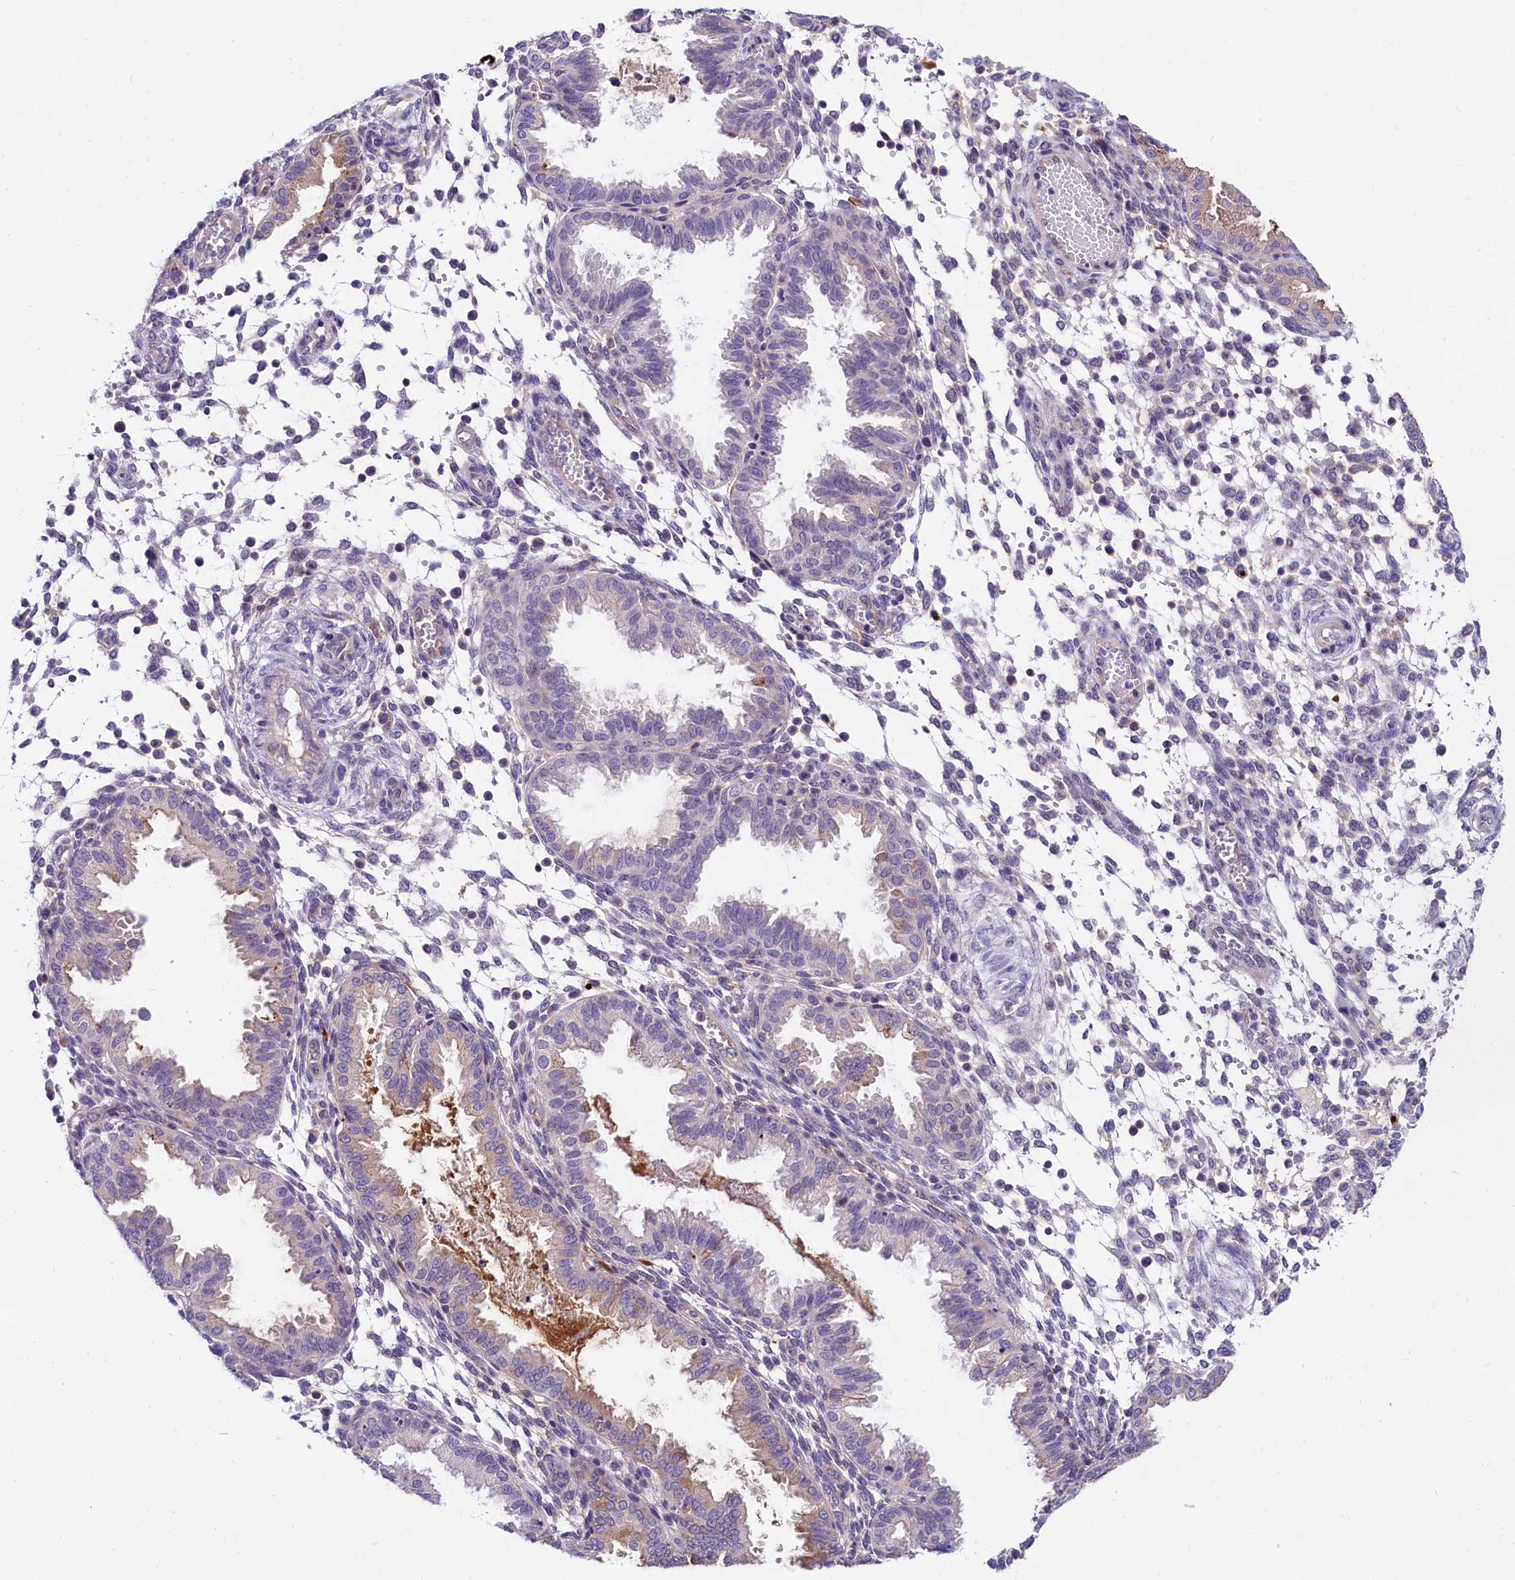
{"staining": {"intensity": "negative", "quantity": "none", "location": "none"}, "tissue": "endometrium", "cell_type": "Cells in endometrial stroma", "image_type": "normal", "snomed": [{"axis": "morphology", "description": "Normal tissue, NOS"}, {"axis": "topography", "description": "Endometrium"}], "caption": "High power microscopy photomicrograph of an IHC micrograph of unremarkable endometrium, revealing no significant positivity in cells in endometrial stroma.", "gene": "OAS3", "patient": {"sex": "female", "age": 33}}